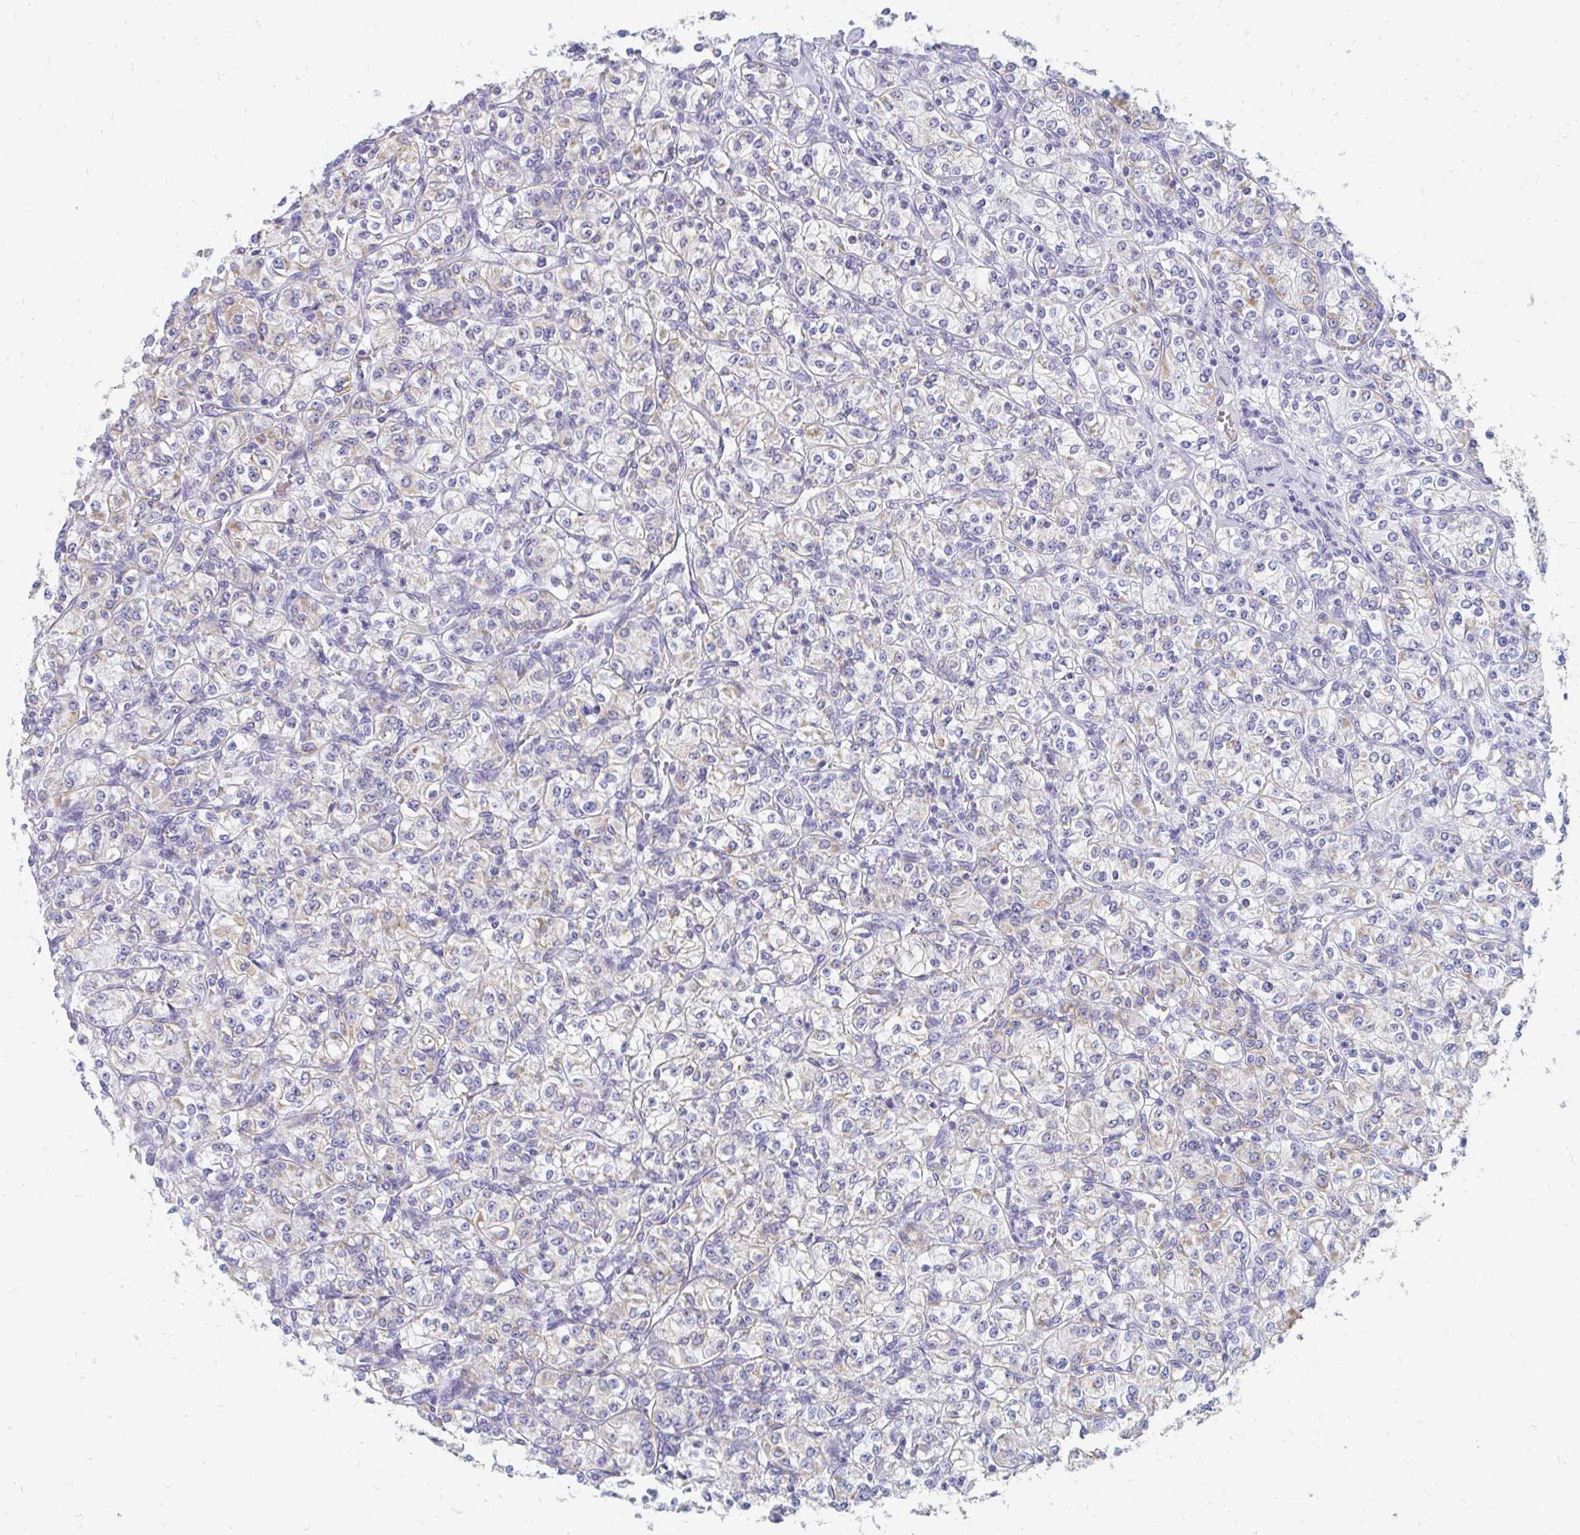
{"staining": {"intensity": "negative", "quantity": "none", "location": "none"}, "tissue": "renal cancer", "cell_type": "Tumor cells", "image_type": "cancer", "snomed": [{"axis": "morphology", "description": "Adenocarcinoma, NOS"}, {"axis": "topography", "description": "Kidney"}], "caption": "The histopathology image demonstrates no staining of tumor cells in adenocarcinoma (renal).", "gene": "OR10V1", "patient": {"sex": "male", "age": 77}}